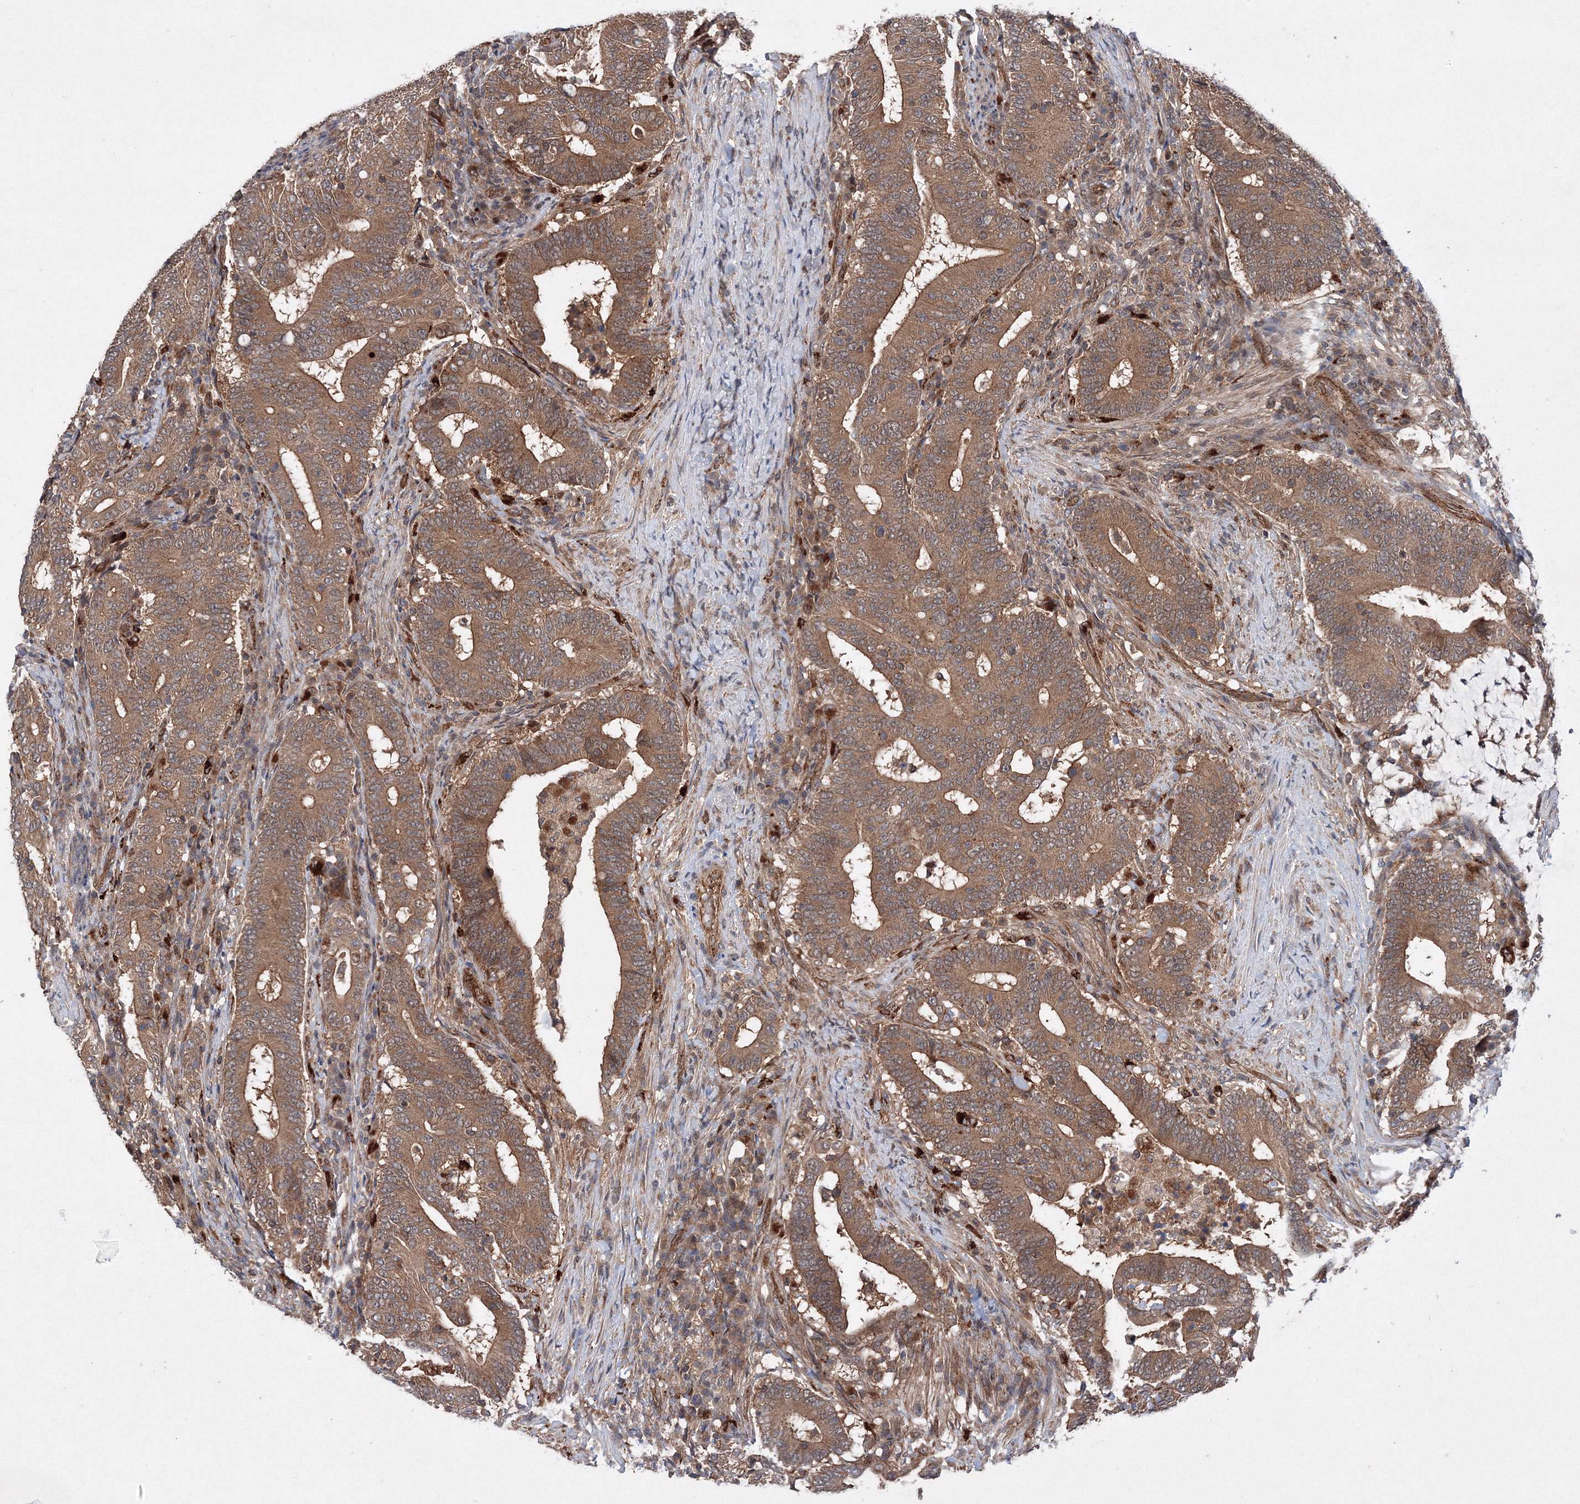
{"staining": {"intensity": "moderate", "quantity": ">75%", "location": "cytoplasmic/membranous"}, "tissue": "colorectal cancer", "cell_type": "Tumor cells", "image_type": "cancer", "snomed": [{"axis": "morphology", "description": "Adenocarcinoma, NOS"}, {"axis": "topography", "description": "Colon"}], "caption": "A brown stain shows moderate cytoplasmic/membranous positivity of a protein in adenocarcinoma (colorectal) tumor cells. (DAB (3,3'-diaminobenzidine) IHC, brown staining for protein, blue staining for nuclei).", "gene": "DCTD", "patient": {"sex": "female", "age": 66}}